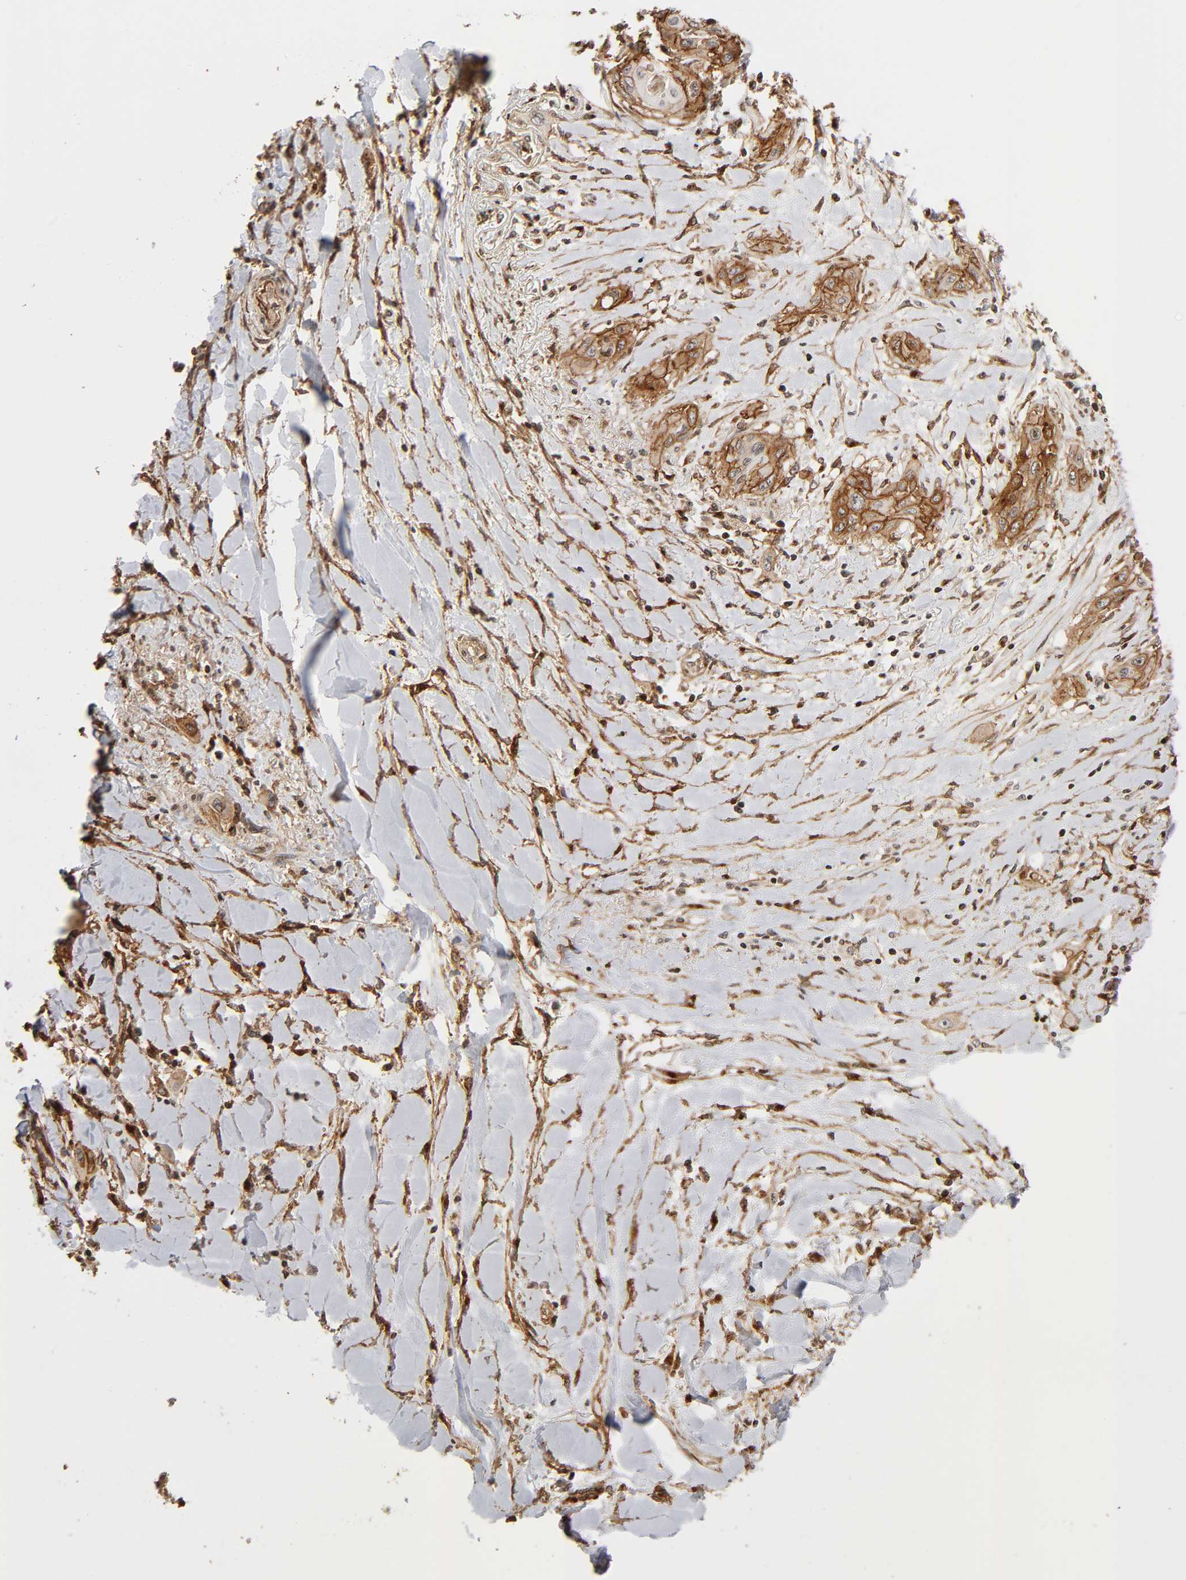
{"staining": {"intensity": "moderate", "quantity": ">75%", "location": "cytoplasmic/membranous"}, "tissue": "lung cancer", "cell_type": "Tumor cells", "image_type": "cancer", "snomed": [{"axis": "morphology", "description": "Squamous cell carcinoma, NOS"}, {"axis": "topography", "description": "Lung"}], "caption": "Immunohistochemistry staining of lung cancer (squamous cell carcinoma), which exhibits medium levels of moderate cytoplasmic/membranous positivity in about >75% of tumor cells indicating moderate cytoplasmic/membranous protein expression. The staining was performed using DAB (brown) for protein detection and nuclei were counterstained in hematoxylin (blue).", "gene": "ITGAV", "patient": {"sex": "female", "age": 47}}